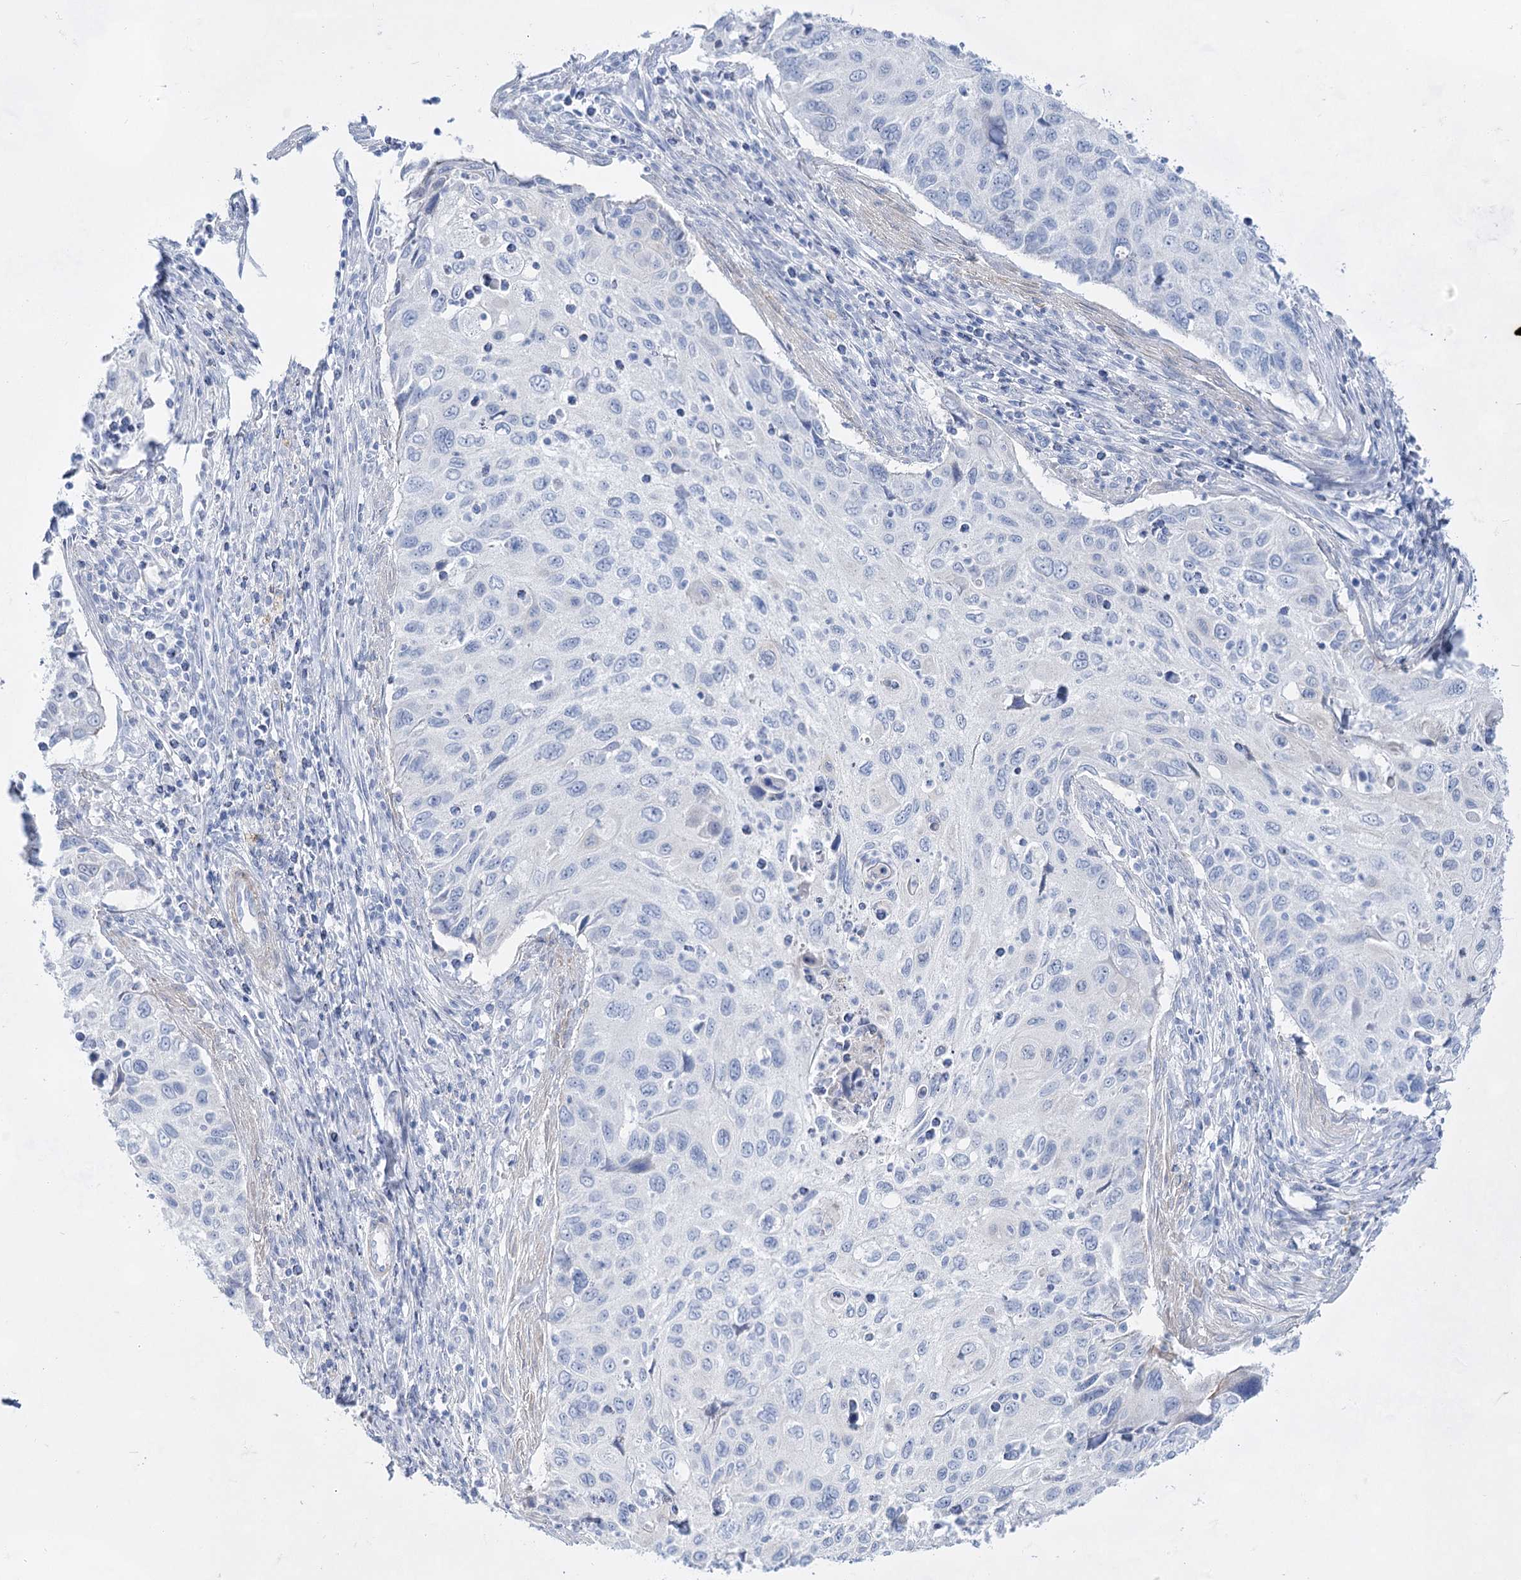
{"staining": {"intensity": "negative", "quantity": "none", "location": "none"}, "tissue": "cervical cancer", "cell_type": "Tumor cells", "image_type": "cancer", "snomed": [{"axis": "morphology", "description": "Squamous cell carcinoma, NOS"}, {"axis": "topography", "description": "Cervix"}], "caption": "Human cervical squamous cell carcinoma stained for a protein using IHC reveals no staining in tumor cells.", "gene": "ACRV1", "patient": {"sex": "female", "age": 70}}